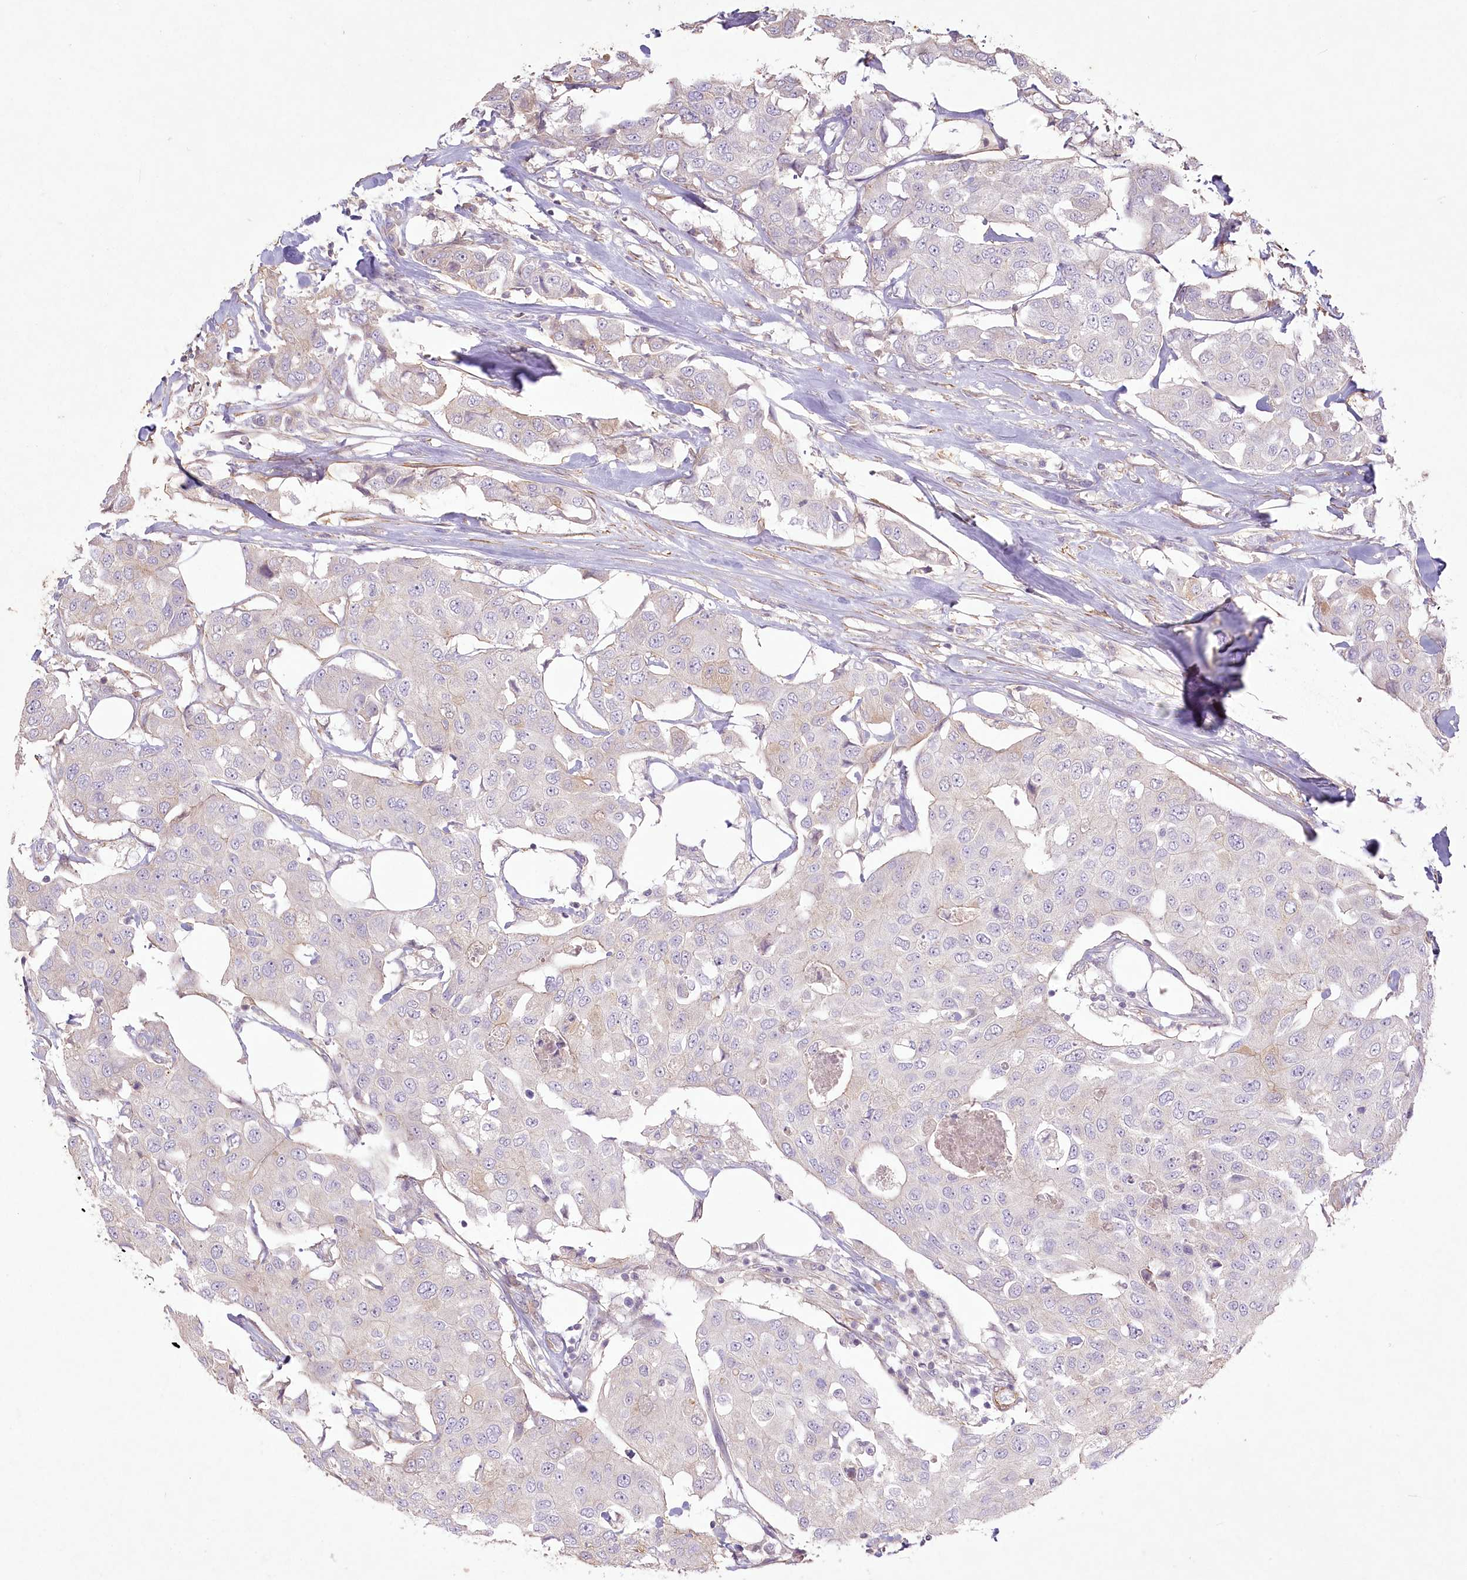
{"staining": {"intensity": "negative", "quantity": "none", "location": "none"}, "tissue": "breast cancer", "cell_type": "Tumor cells", "image_type": "cancer", "snomed": [{"axis": "morphology", "description": "Duct carcinoma"}, {"axis": "topography", "description": "Breast"}], "caption": "An immunohistochemistry (IHC) image of breast cancer (infiltrating ductal carcinoma) is shown. There is no staining in tumor cells of breast cancer (infiltrating ductal carcinoma). The staining is performed using DAB (3,3'-diaminobenzidine) brown chromogen with nuclei counter-stained in using hematoxylin.", "gene": "INPP4B", "patient": {"sex": "female", "age": 80}}